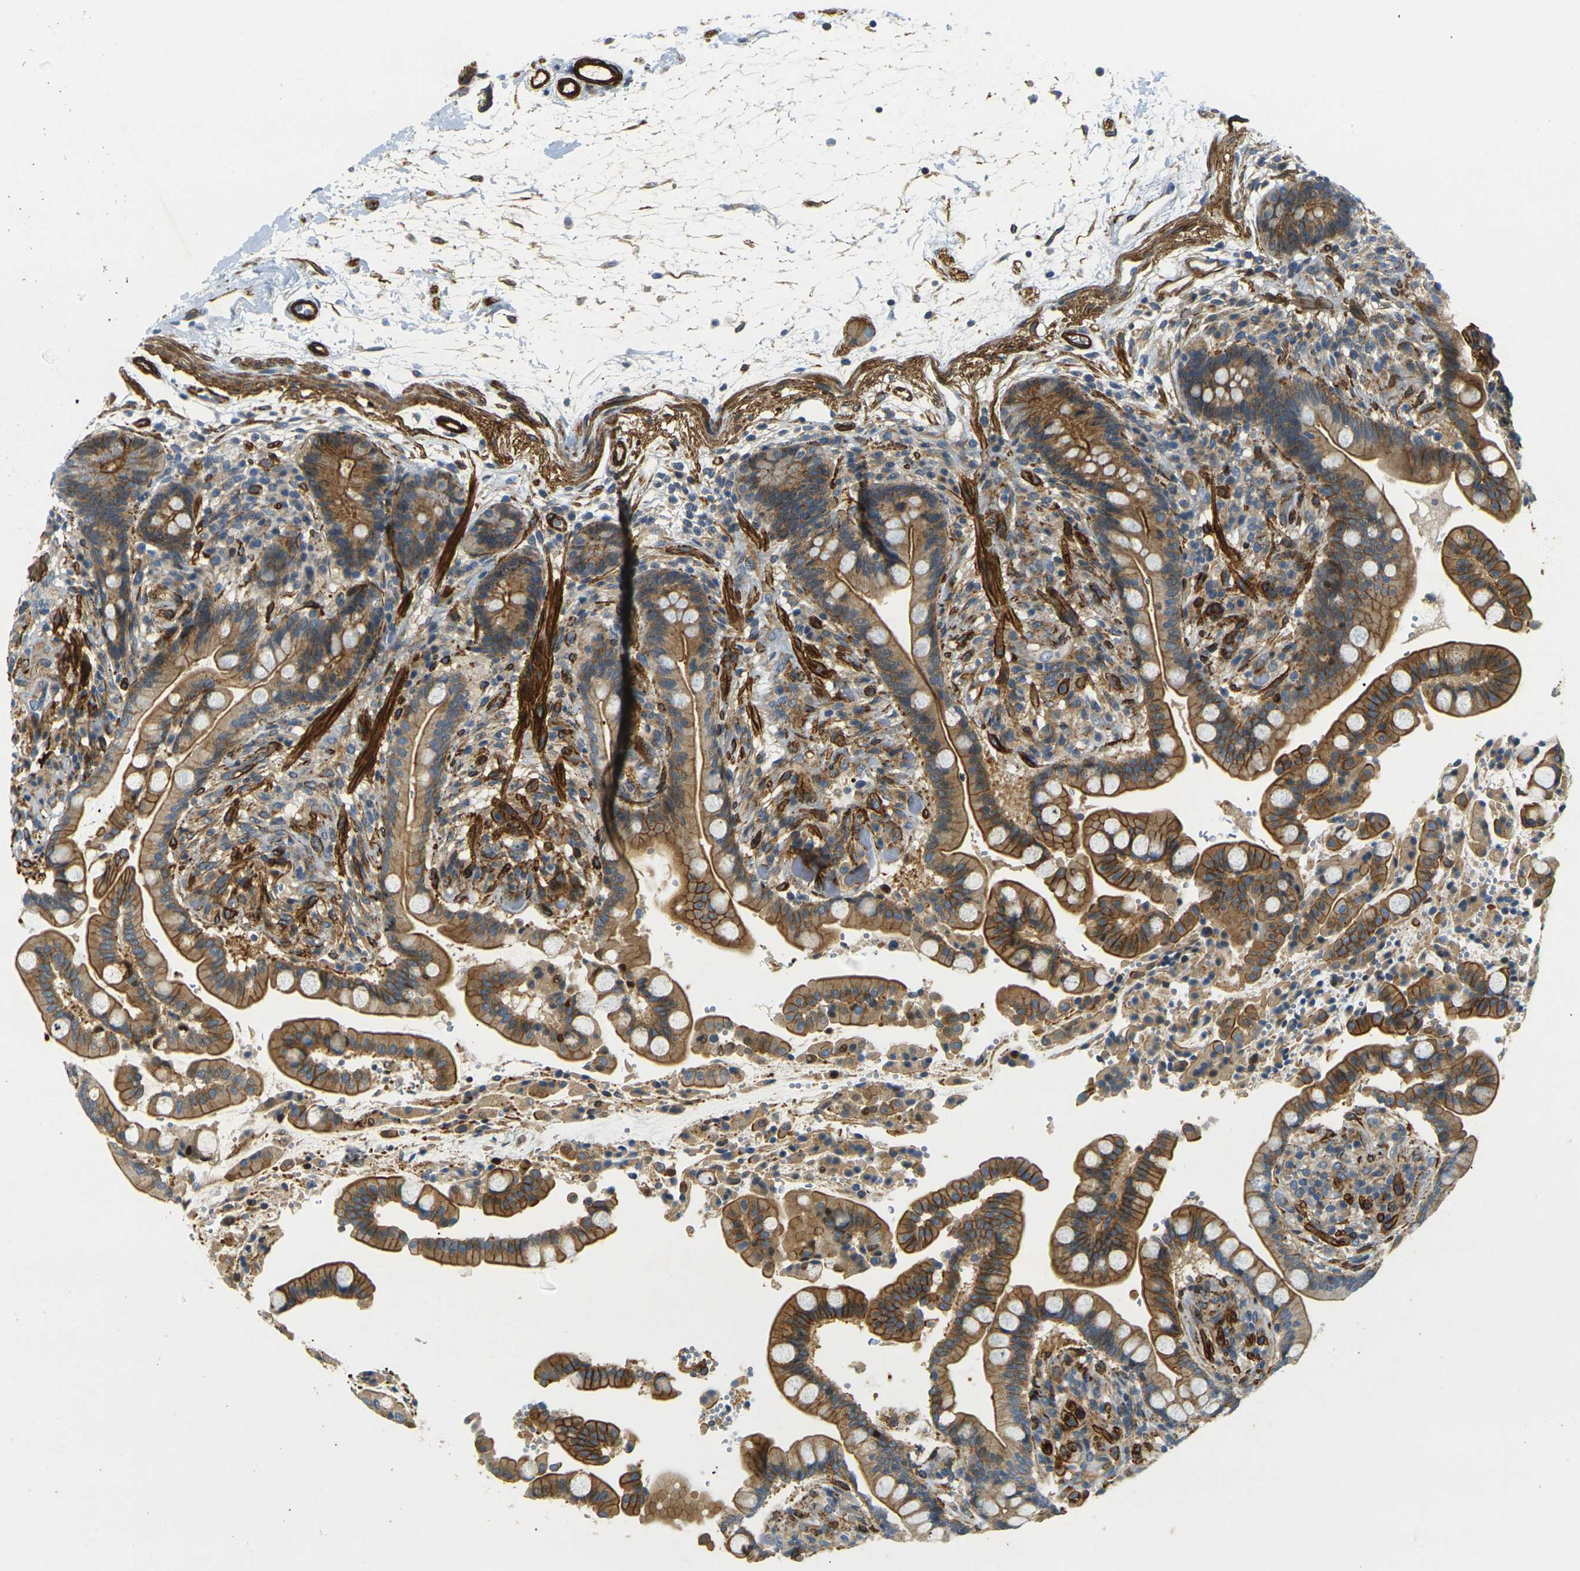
{"staining": {"intensity": "strong", "quantity": ">75%", "location": "nuclear"}, "tissue": "colon", "cell_type": "Endothelial cells", "image_type": "normal", "snomed": [{"axis": "morphology", "description": "Normal tissue, NOS"}, {"axis": "topography", "description": "Colon"}], "caption": "Immunohistochemical staining of normal human colon reveals high levels of strong nuclear positivity in approximately >75% of endothelial cells. The staining was performed using DAB (3,3'-diaminobenzidine), with brown indicating positive protein expression. Nuclei are stained blue with hematoxylin.", "gene": "EPHA7", "patient": {"sex": "male", "age": 73}}